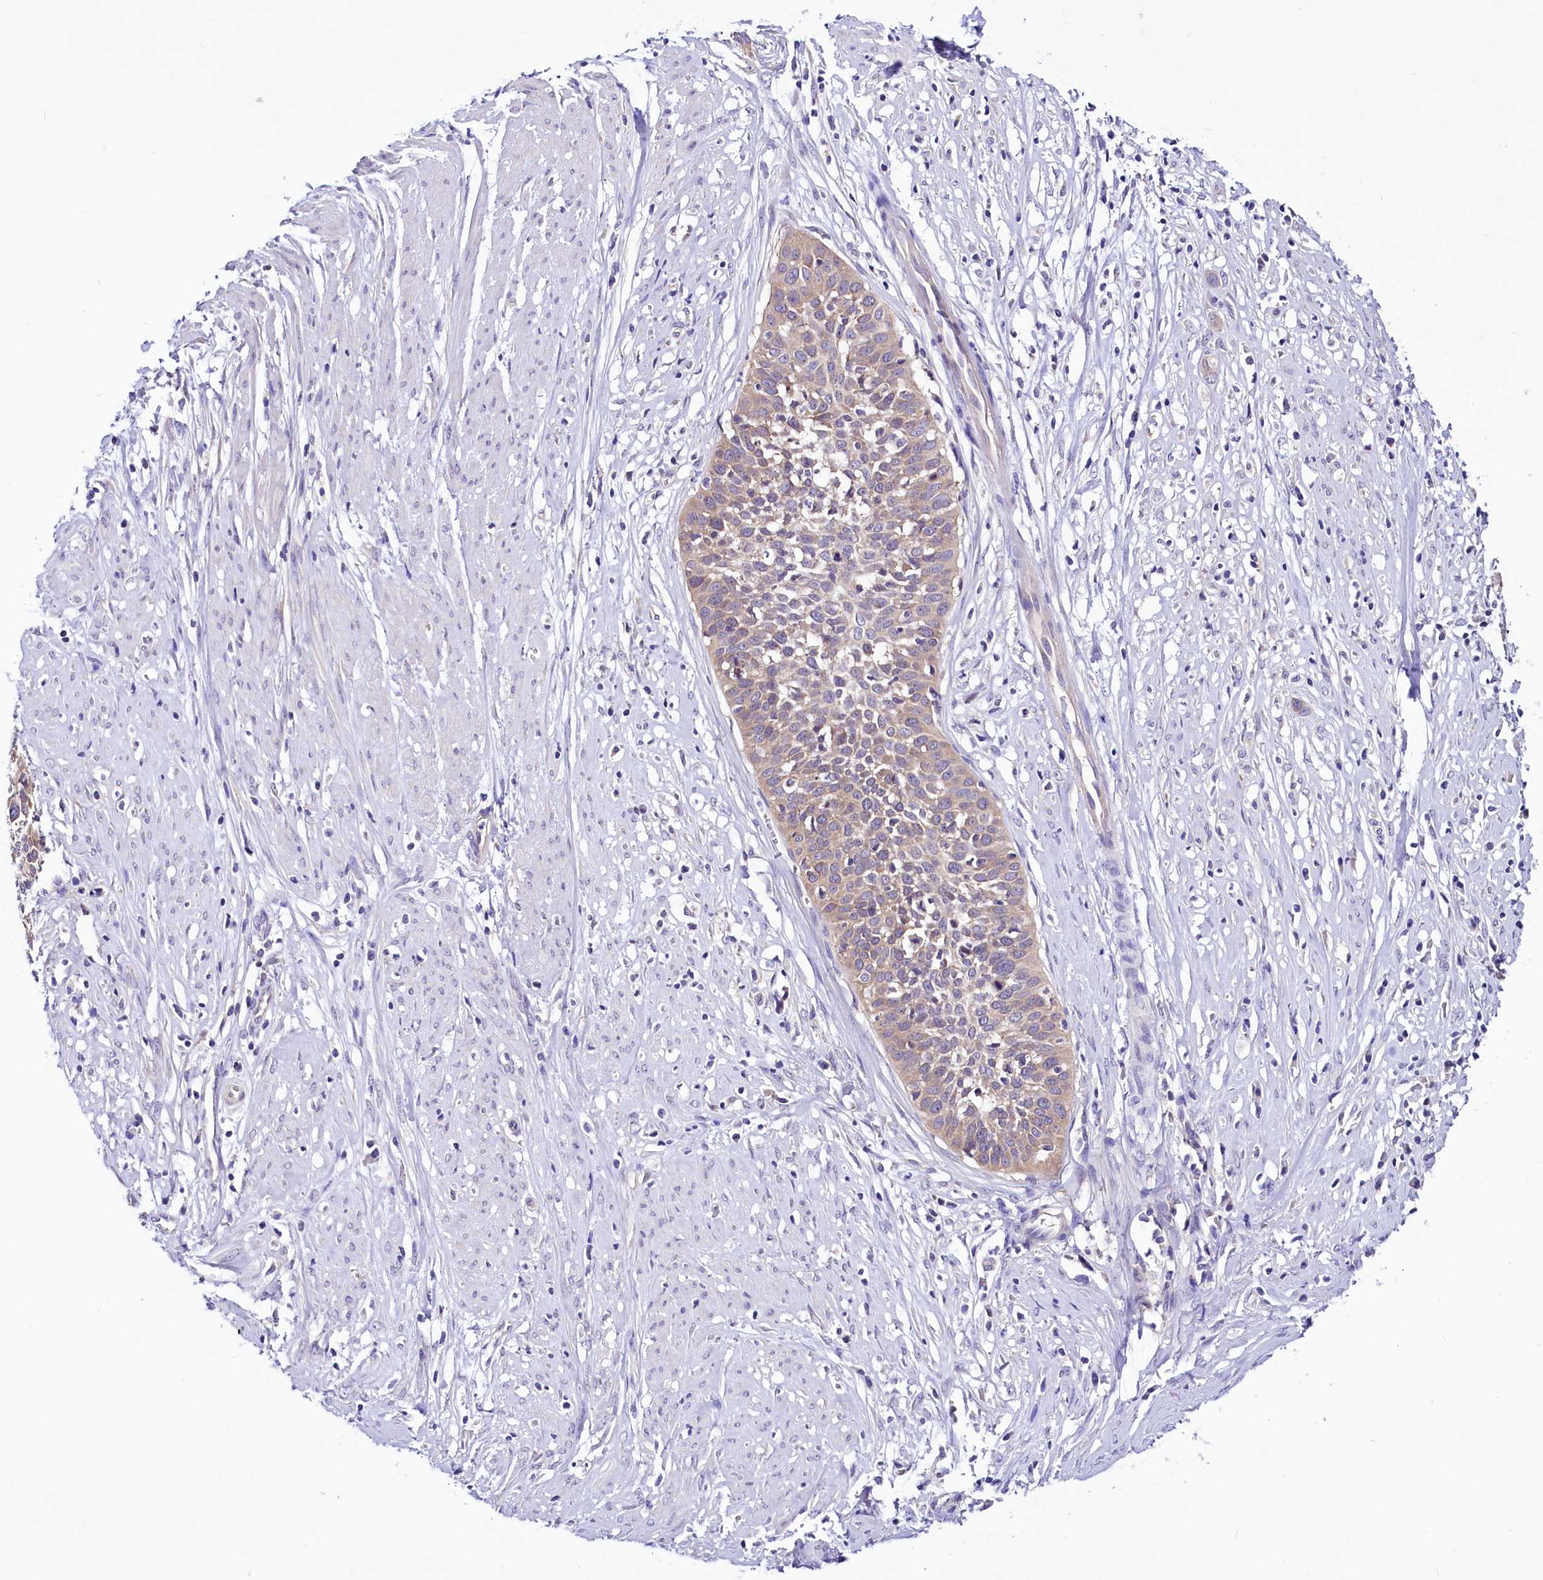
{"staining": {"intensity": "negative", "quantity": "none", "location": "none"}, "tissue": "cervical cancer", "cell_type": "Tumor cells", "image_type": "cancer", "snomed": [{"axis": "morphology", "description": "Squamous cell carcinoma, NOS"}, {"axis": "topography", "description": "Cervix"}], "caption": "This is an immunohistochemistry (IHC) image of cervical cancer (squamous cell carcinoma). There is no positivity in tumor cells.", "gene": "ABHD5", "patient": {"sex": "female", "age": 34}}